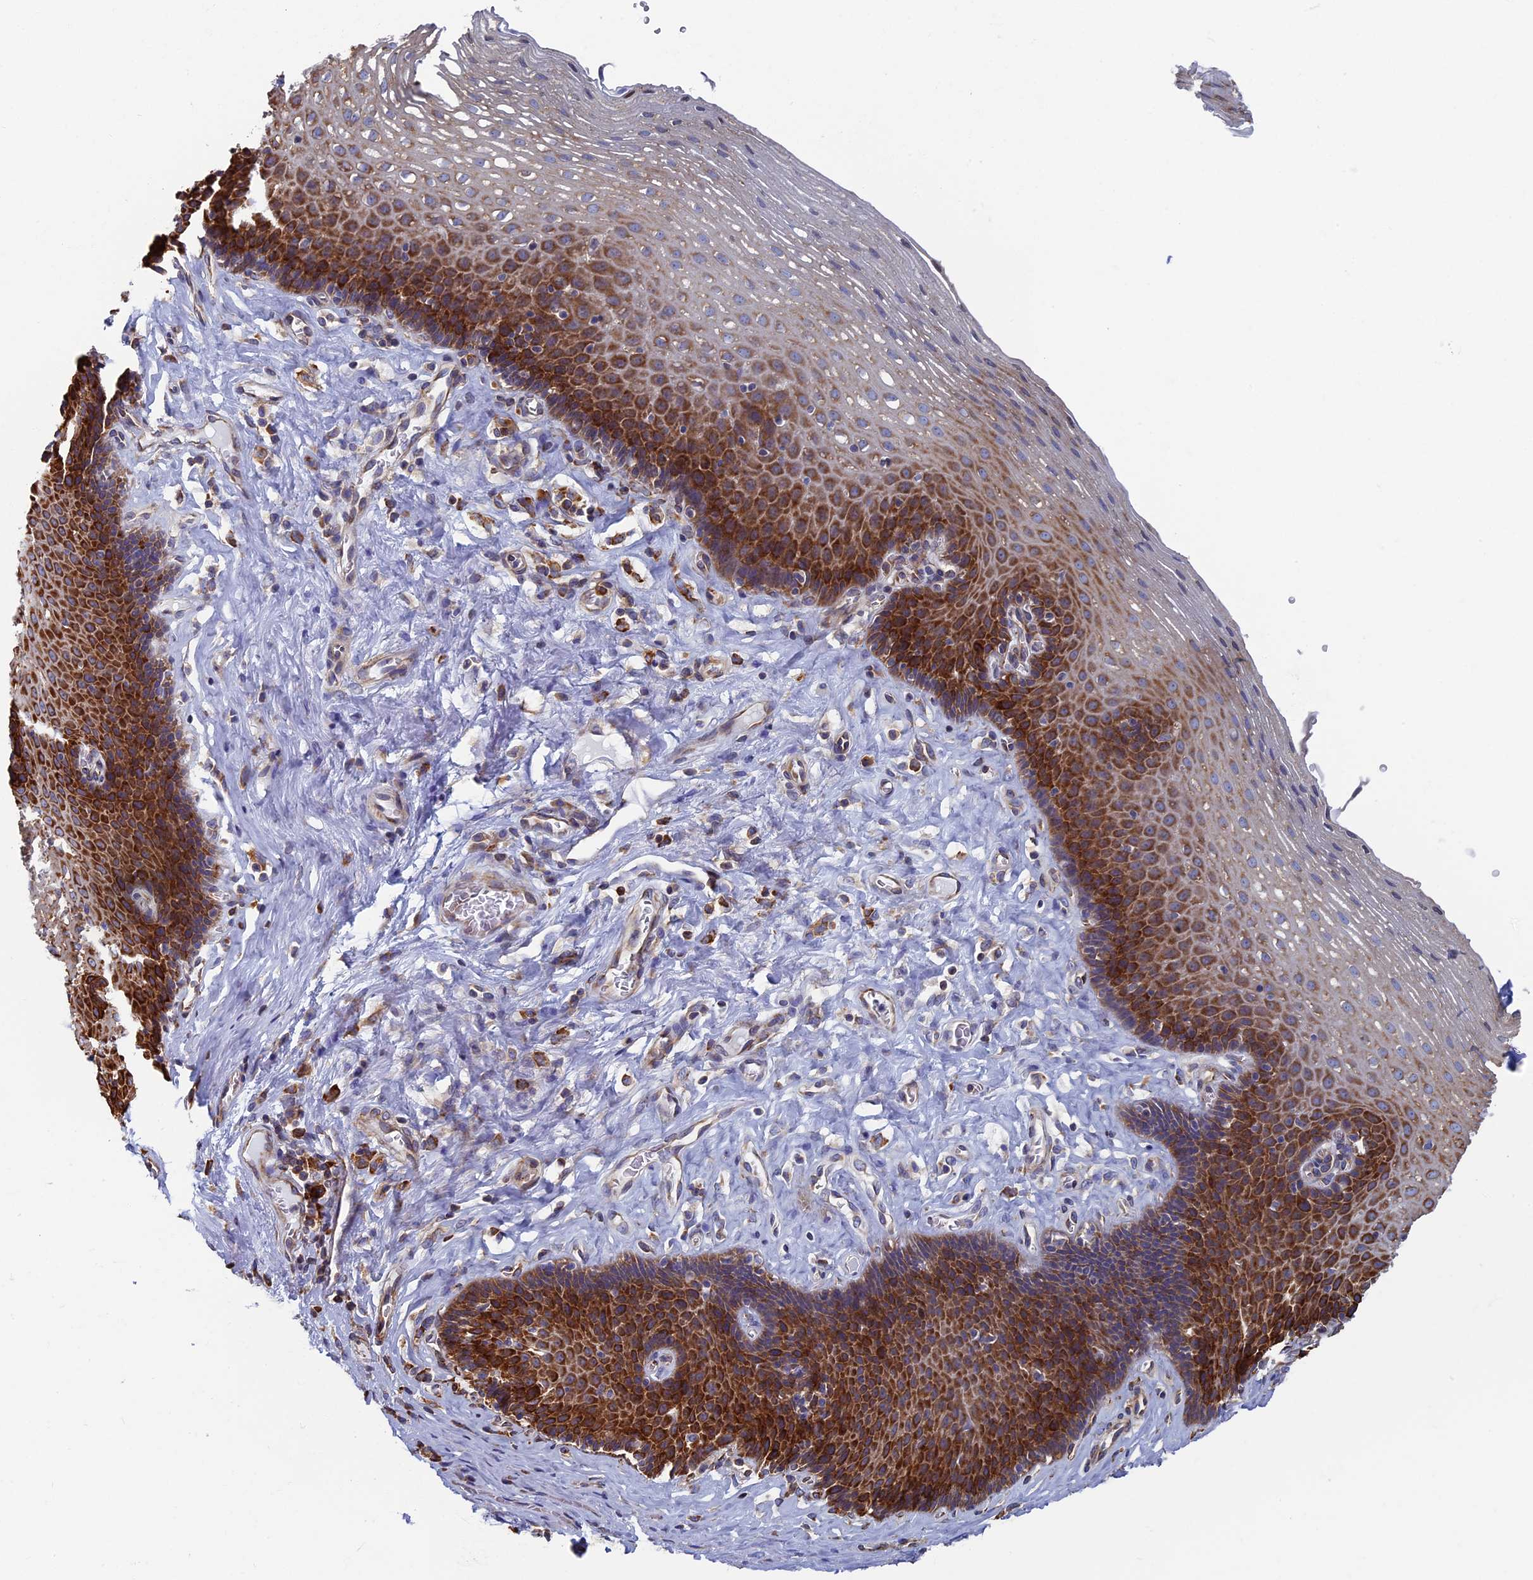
{"staining": {"intensity": "strong", "quantity": ">75%", "location": "cytoplasmic/membranous"}, "tissue": "esophagus", "cell_type": "Squamous epithelial cells", "image_type": "normal", "snomed": [{"axis": "morphology", "description": "Normal tissue, NOS"}, {"axis": "topography", "description": "Esophagus"}], "caption": "IHC of unremarkable human esophagus shows high levels of strong cytoplasmic/membranous positivity in about >75% of squamous epithelial cells. (DAB (3,3'-diaminobenzidine) = brown stain, brightfield microscopy at high magnification).", "gene": "YBX1", "patient": {"sex": "female", "age": 66}}